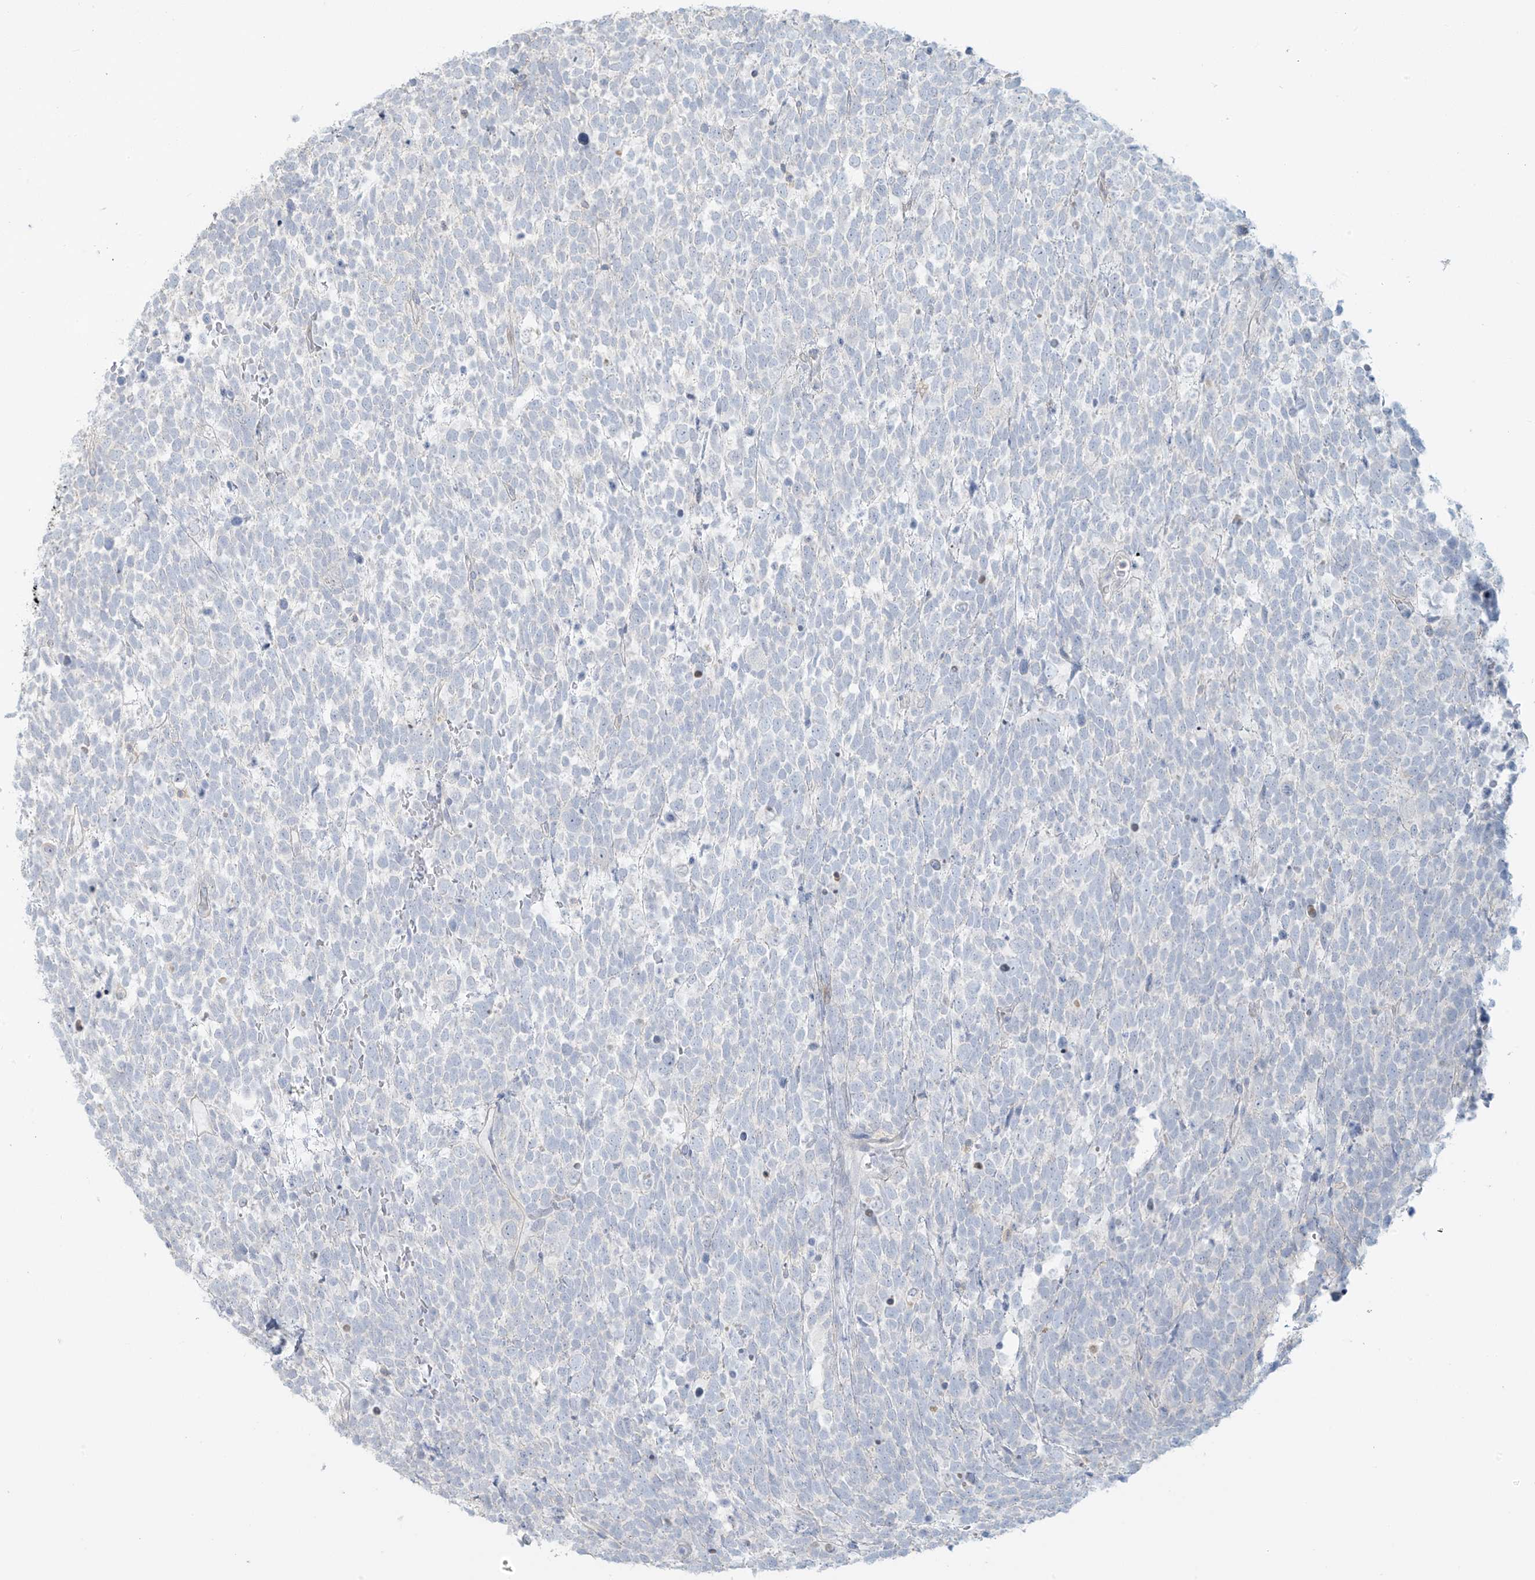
{"staining": {"intensity": "negative", "quantity": "none", "location": "none"}, "tissue": "urothelial cancer", "cell_type": "Tumor cells", "image_type": "cancer", "snomed": [{"axis": "morphology", "description": "Urothelial carcinoma, High grade"}, {"axis": "topography", "description": "Urinary bladder"}], "caption": "Tumor cells are negative for protein expression in human urothelial cancer.", "gene": "TAGAP", "patient": {"sex": "female", "age": 82}}